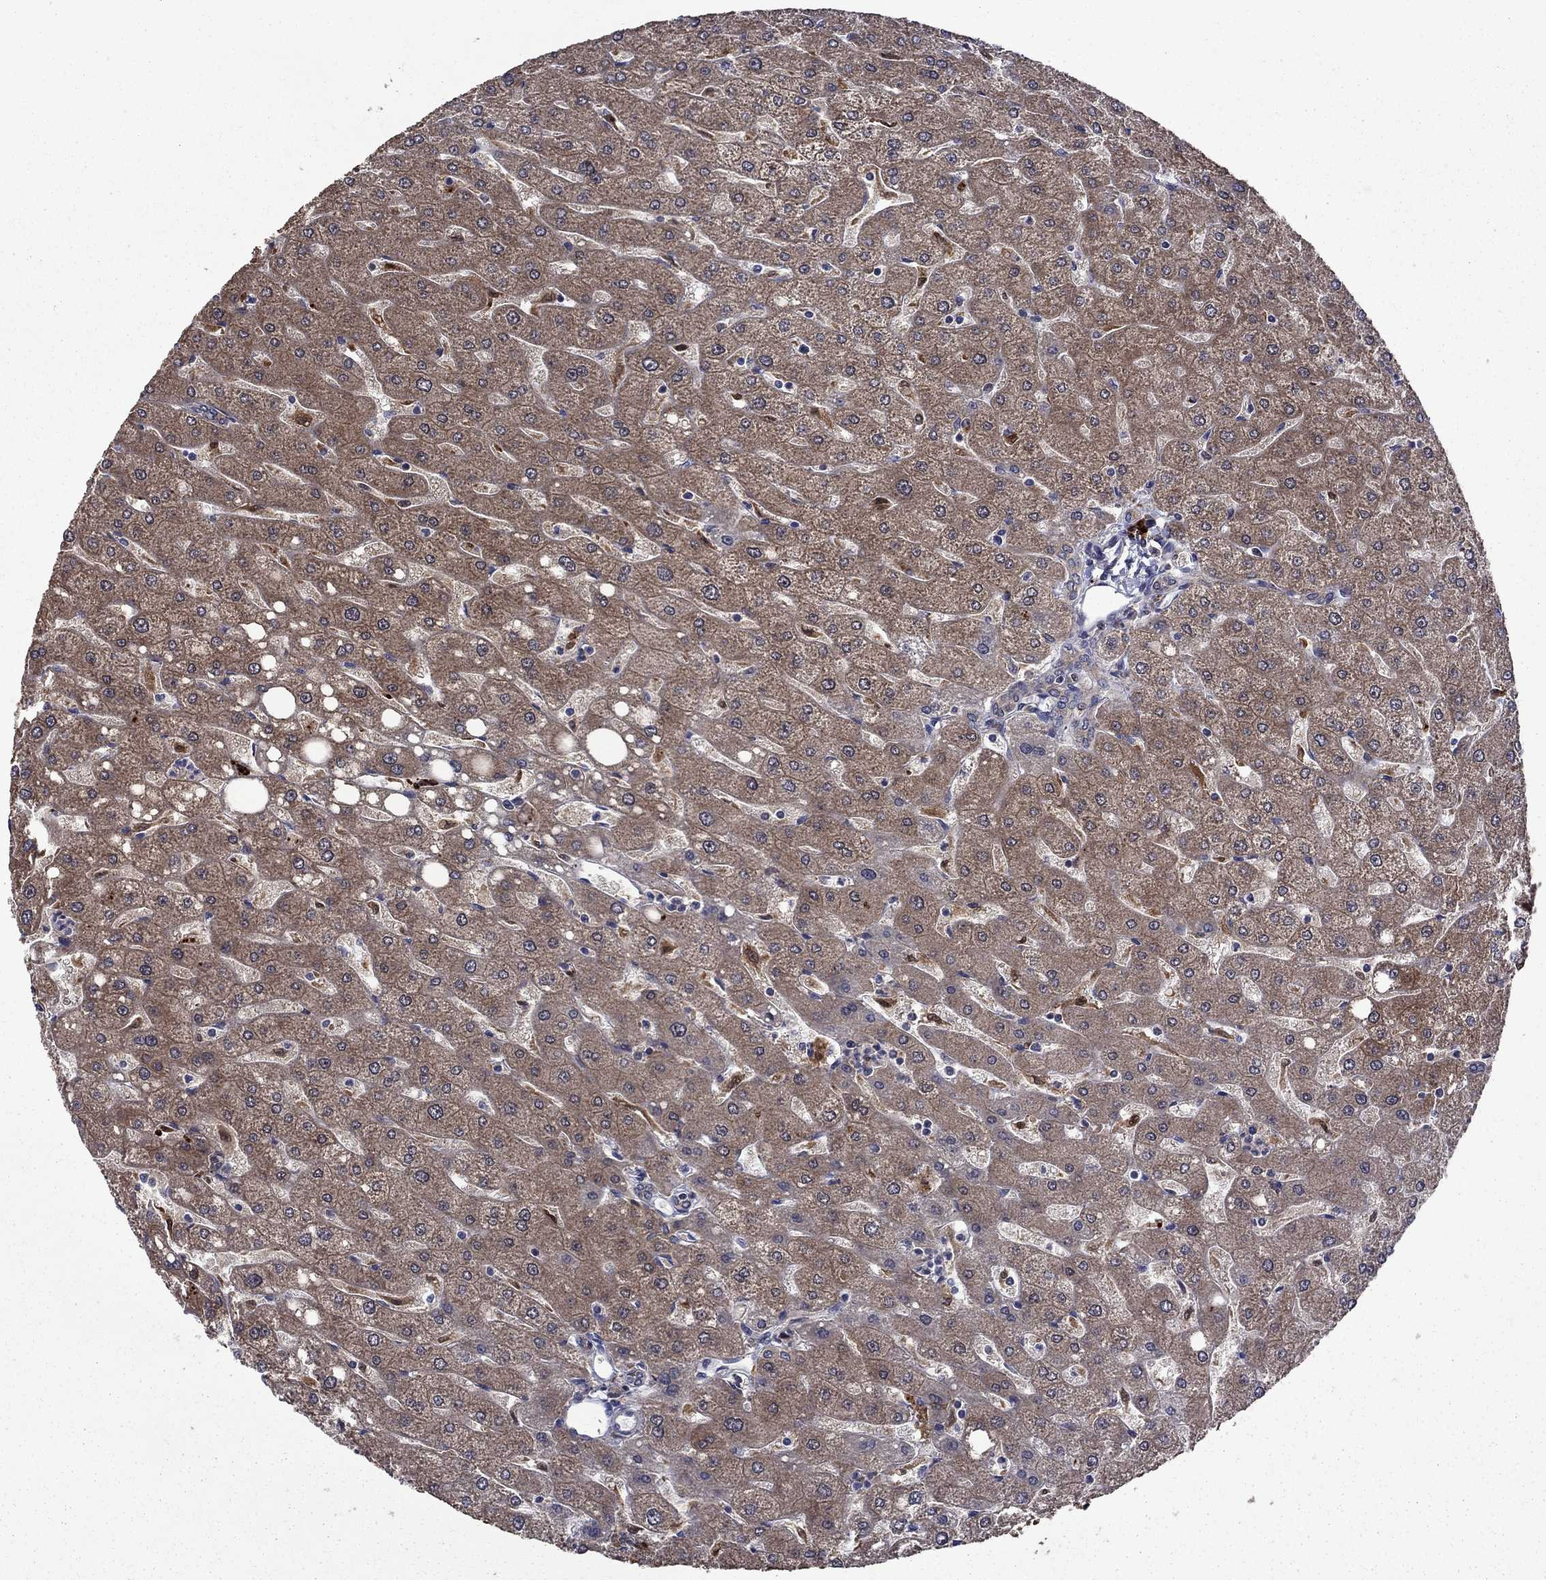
{"staining": {"intensity": "negative", "quantity": "none", "location": "none"}, "tissue": "liver", "cell_type": "Cholangiocytes", "image_type": "normal", "snomed": [{"axis": "morphology", "description": "Normal tissue, NOS"}, {"axis": "topography", "description": "Liver"}], "caption": "A high-resolution histopathology image shows immunohistochemistry (IHC) staining of unremarkable liver, which displays no significant positivity in cholangiocytes.", "gene": "TPMT", "patient": {"sex": "male", "age": 67}}